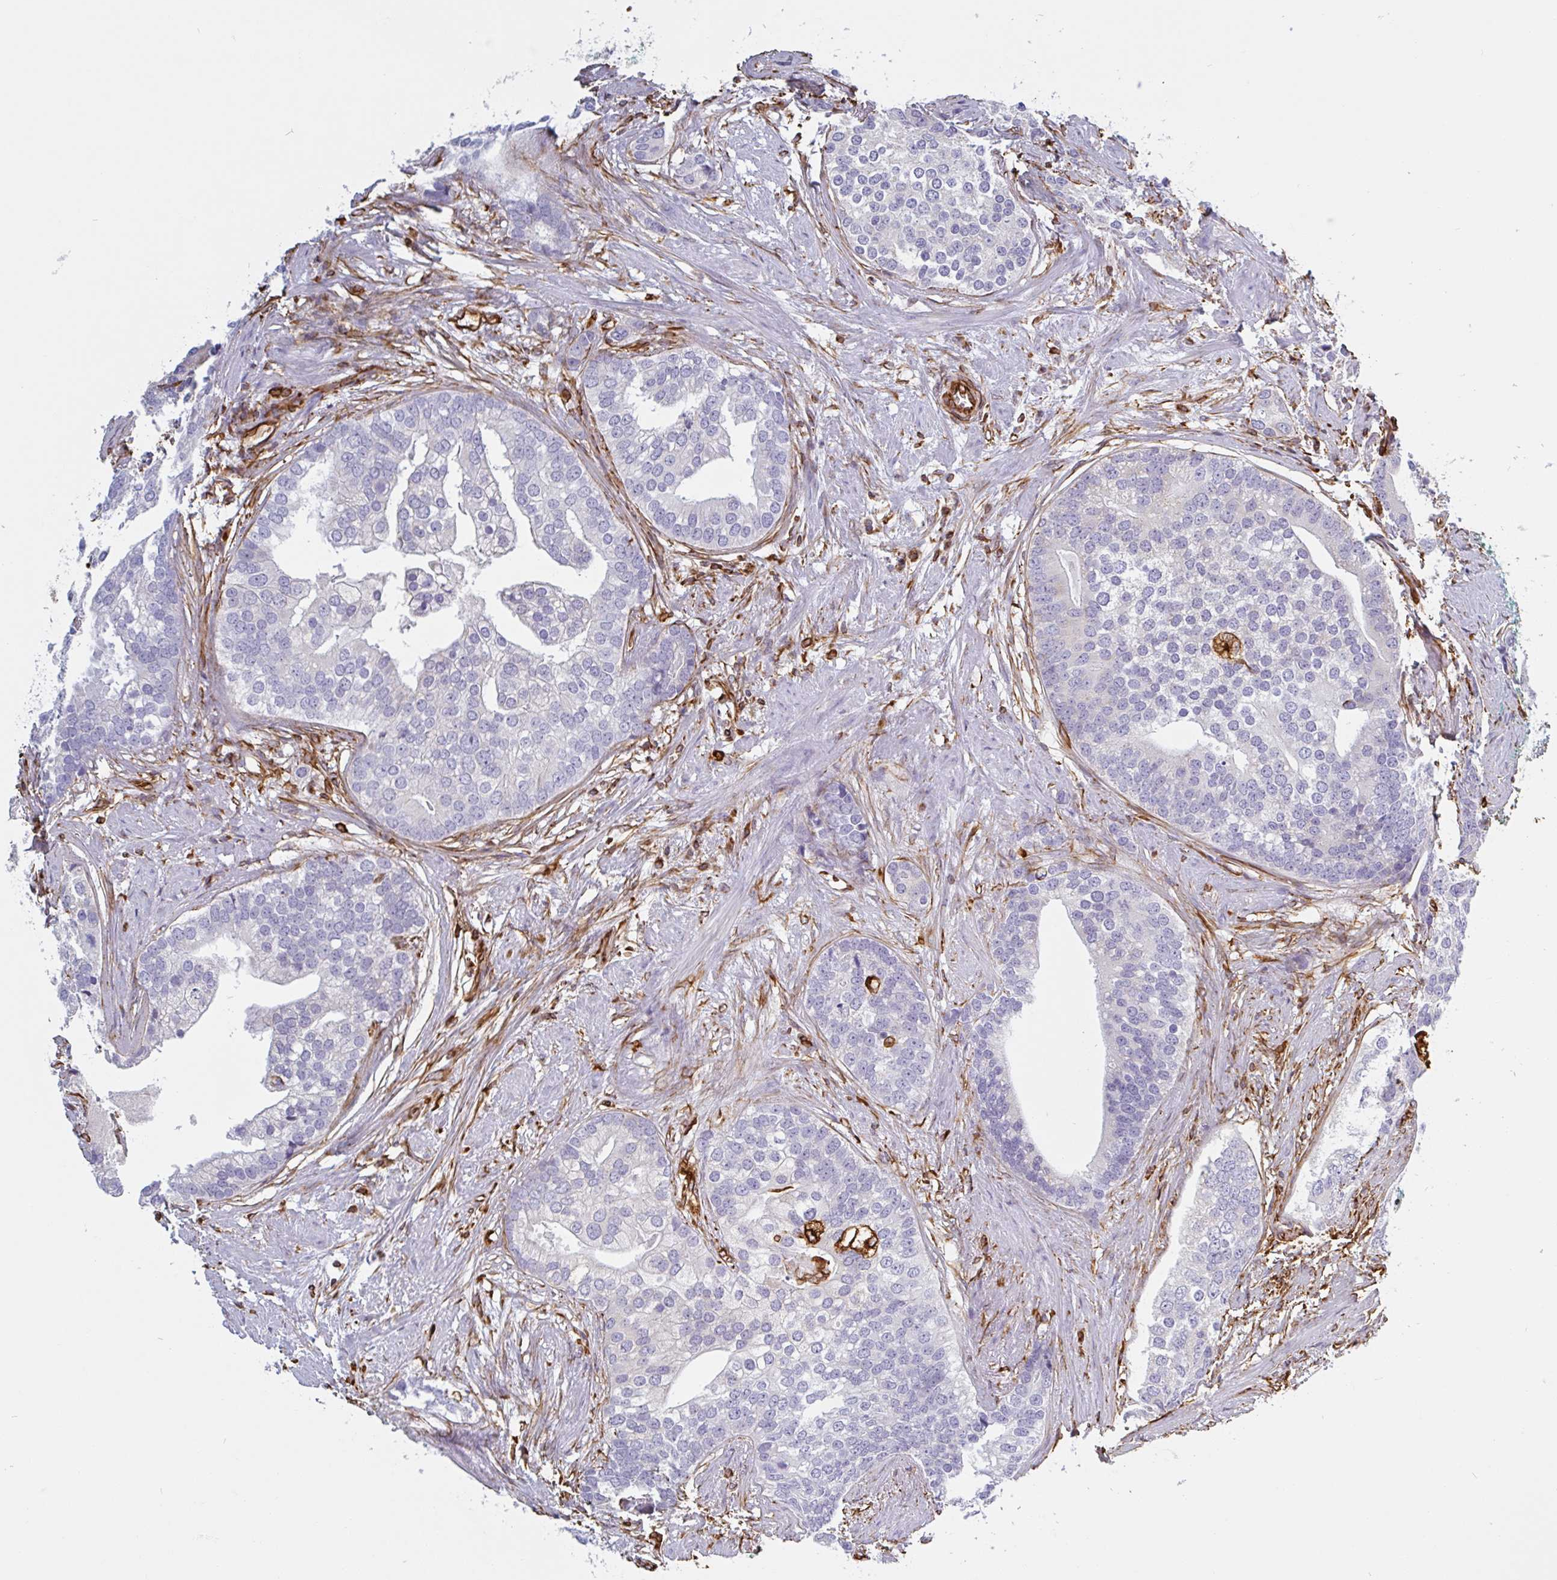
{"staining": {"intensity": "negative", "quantity": "none", "location": "none"}, "tissue": "prostate cancer", "cell_type": "Tumor cells", "image_type": "cancer", "snomed": [{"axis": "morphology", "description": "Adenocarcinoma, High grade"}, {"axis": "topography", "description": "Prostate"}], "caption": "An image of prostate cancer (high-grade adenocarcinoma) stained for a protein exhibits no brown staining in tumor cells.", "gene": "PPFIA1", "patient": {"sex": "male", "age": 62}}